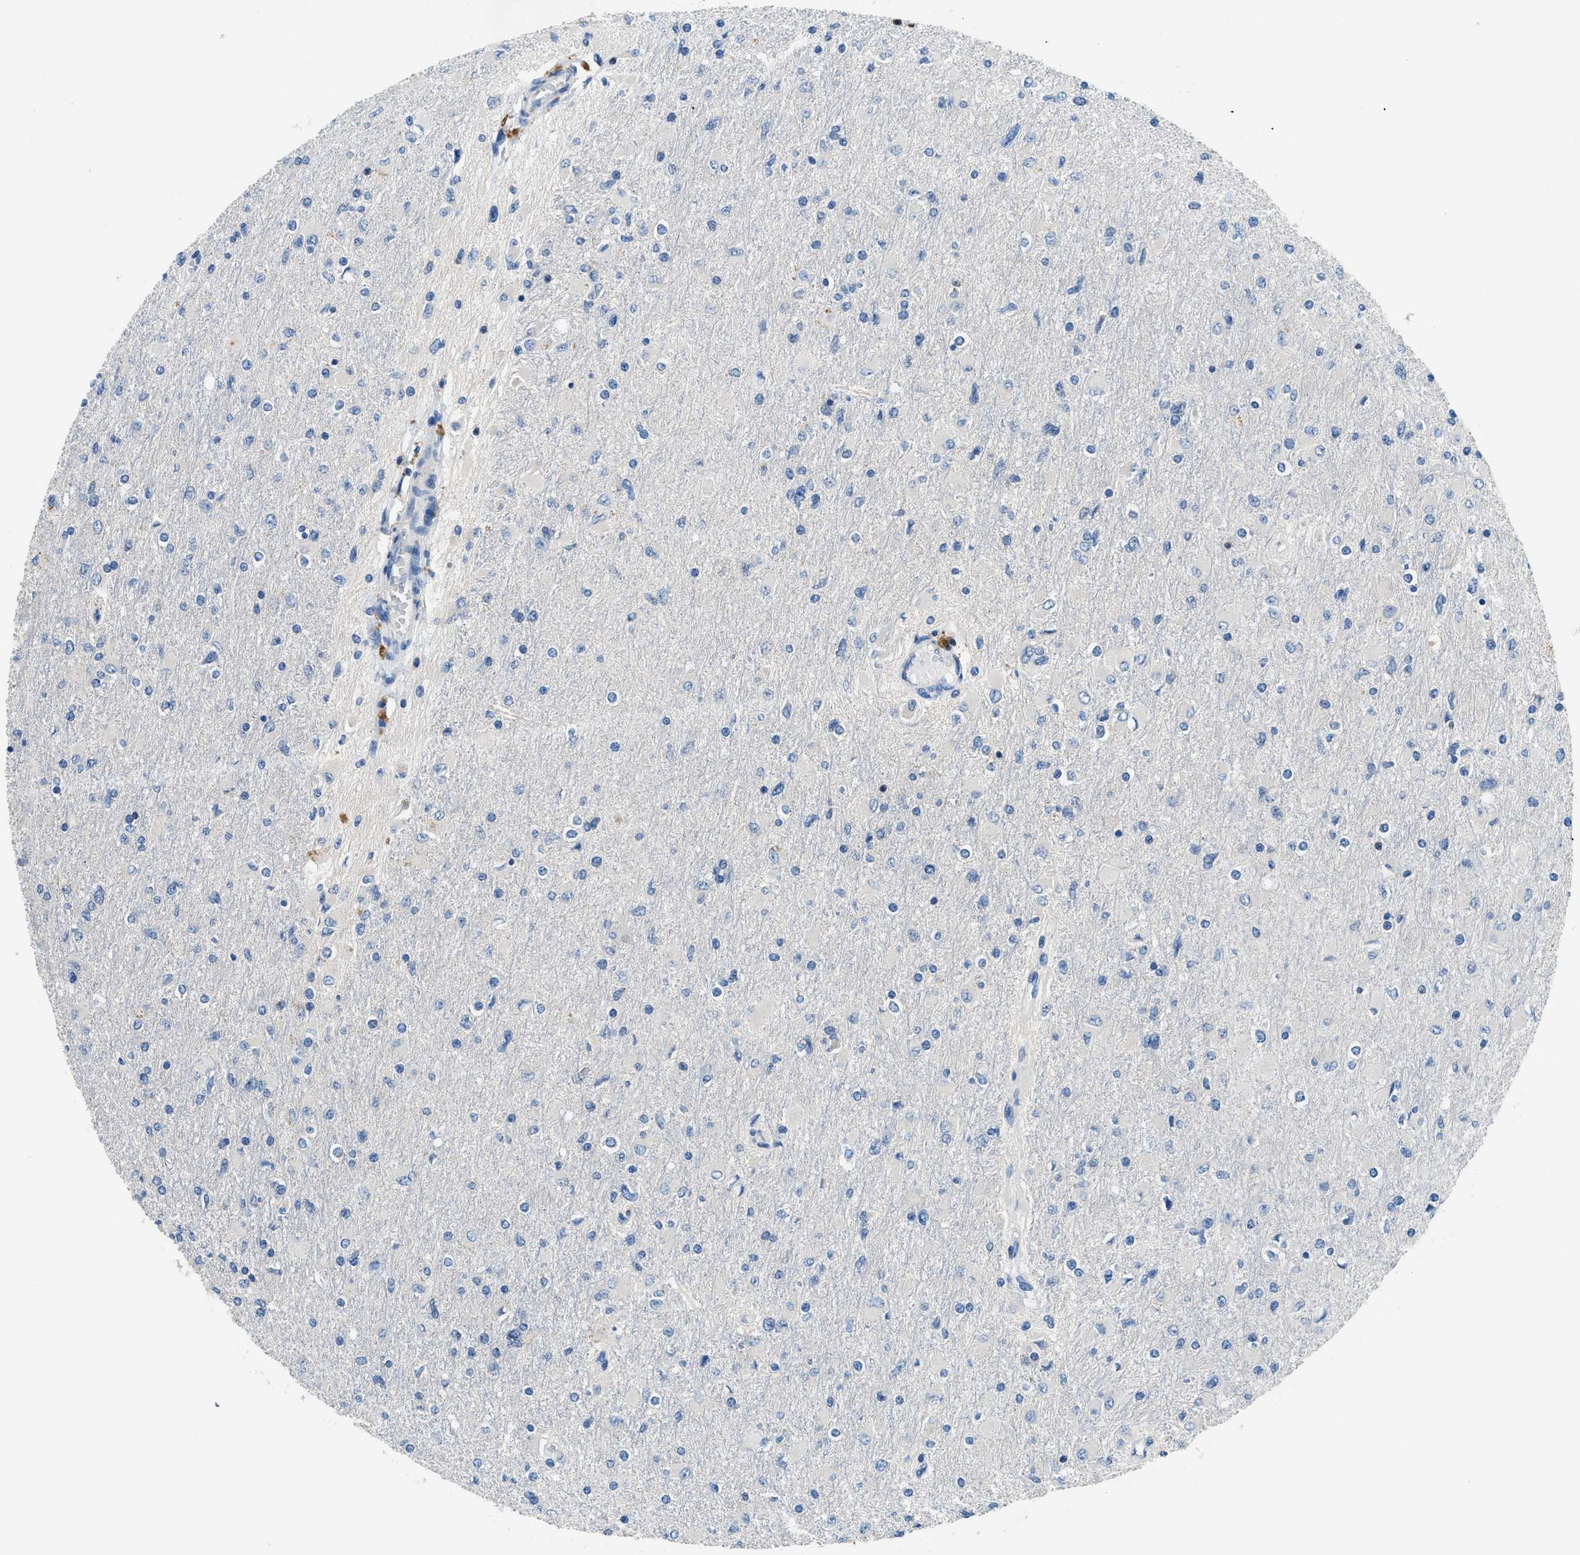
{"staining": {"intensity": "negative", "quantity": "none", "location": "none"}, "tissue": "glioma", "cell_type": "Tumor cells", "image_type": "cancer", "snomed": [{"axis": "morphology", "description": "Glioma, malignant, High grade"}, {"axis": "topography", "description": "Cerebral cortex"}], "caption": "Micrograph shows no protein staining in tumor cells of malignant glioma (high-grade) tissue. (Immunohistochemistry (ihc), brightfield microscopy, high magnification).", "gene": "TOX", "patient": {"sex": "female", "age": 36}}